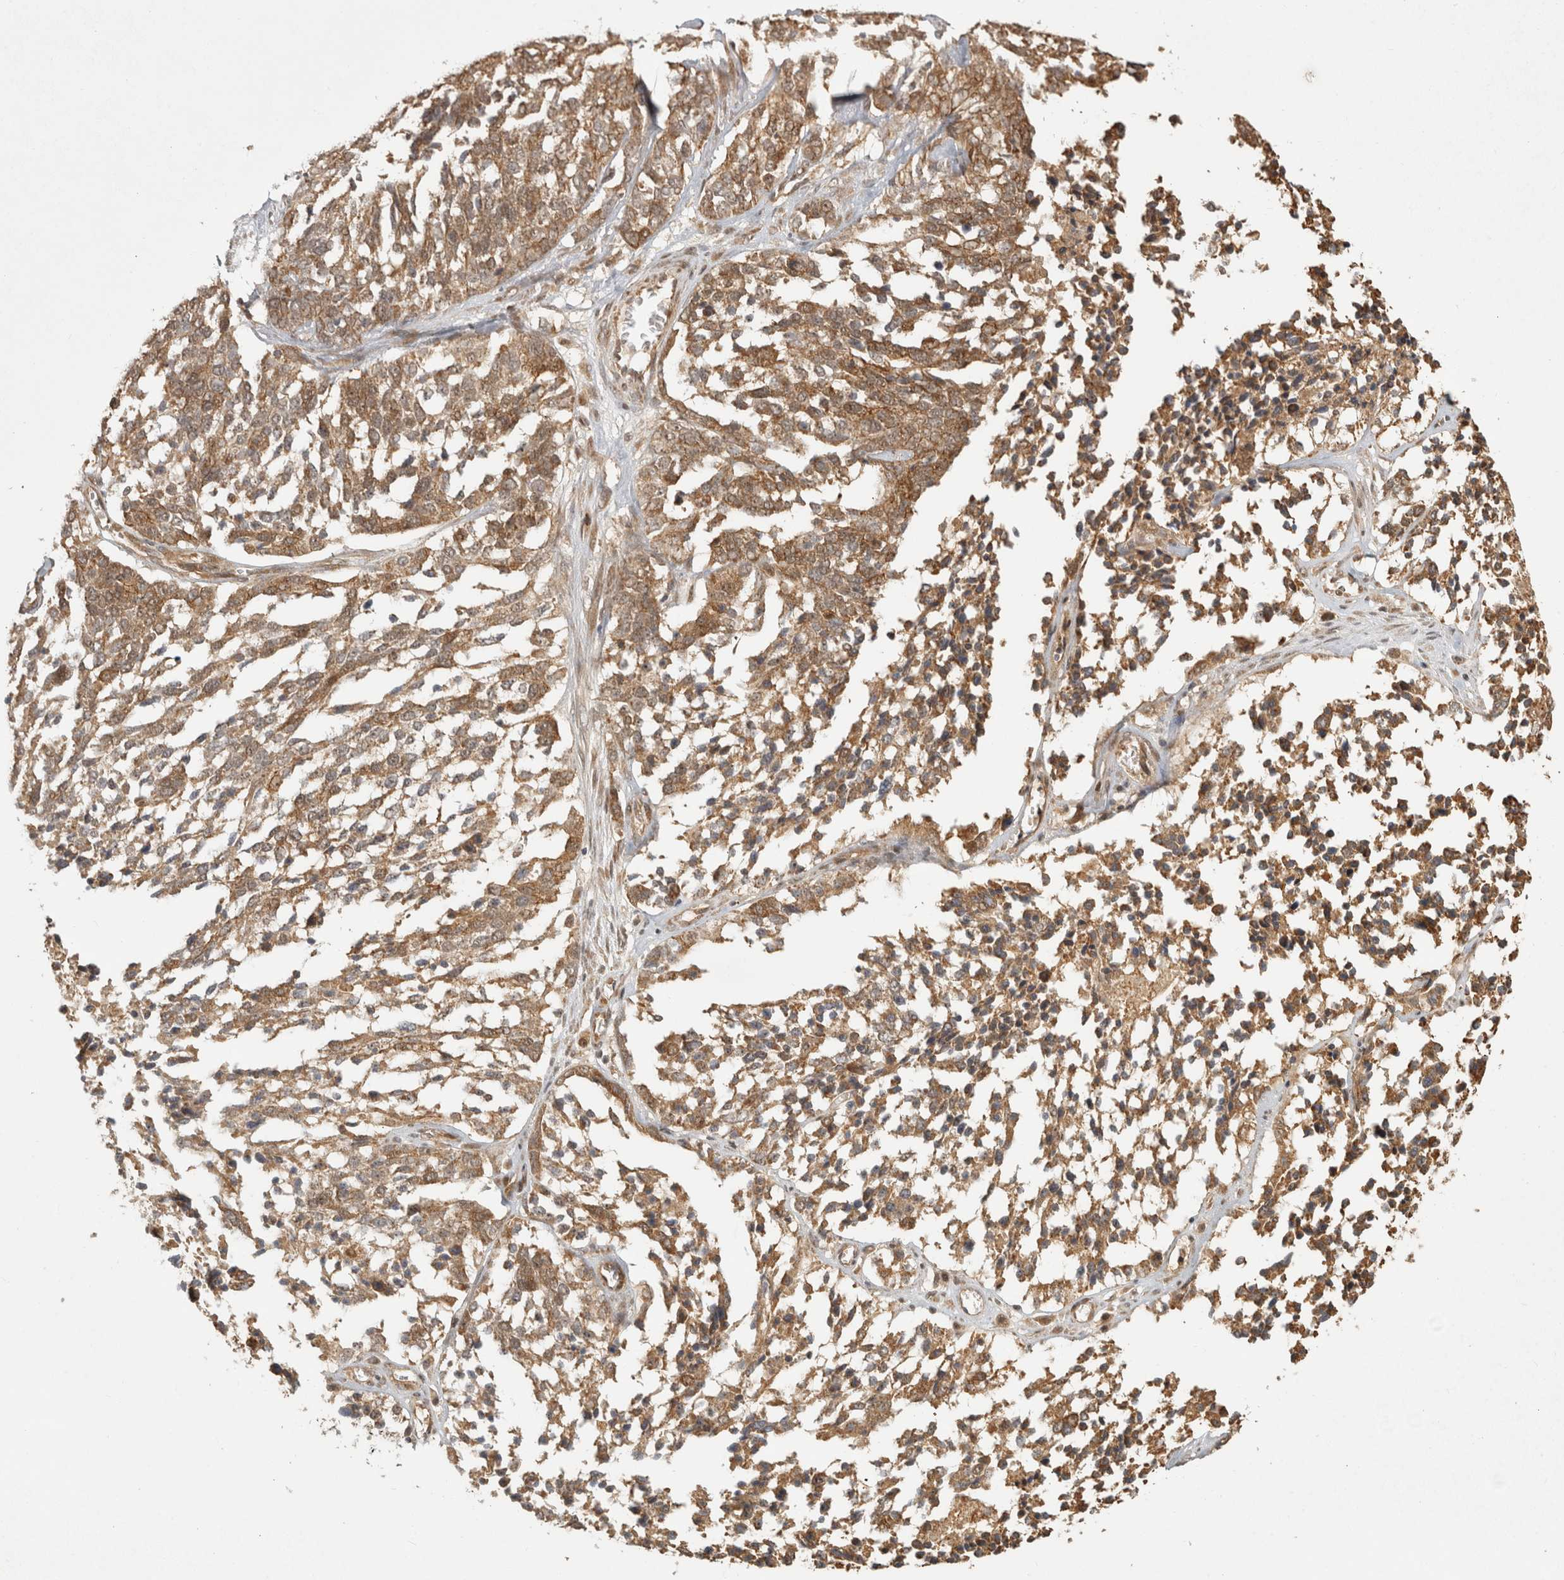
{"staining": {"intensity": "moderate", "quantity": ">75%", "location": "cytoplasmic/membranous"}, "tissue": "ovarian cancer", "cell_type": "Tumor cells", "image_type": "cancer", "snomed": [{"axis": "morphology", "description": "Cystadenocarcinoma, serous, NOS"}, {"axis": "topography", "description": "Ovary"}], "caption": "Immunohistochemistry image of ovarian cancer stained for a protein (brown), which demonstrates medium levels of moderate cytoplasmic/membranous positivity in approximately >75% of tumor cells.", "gene": "CAMSAP2", "patient": {"sex": "female", "age": 44}}